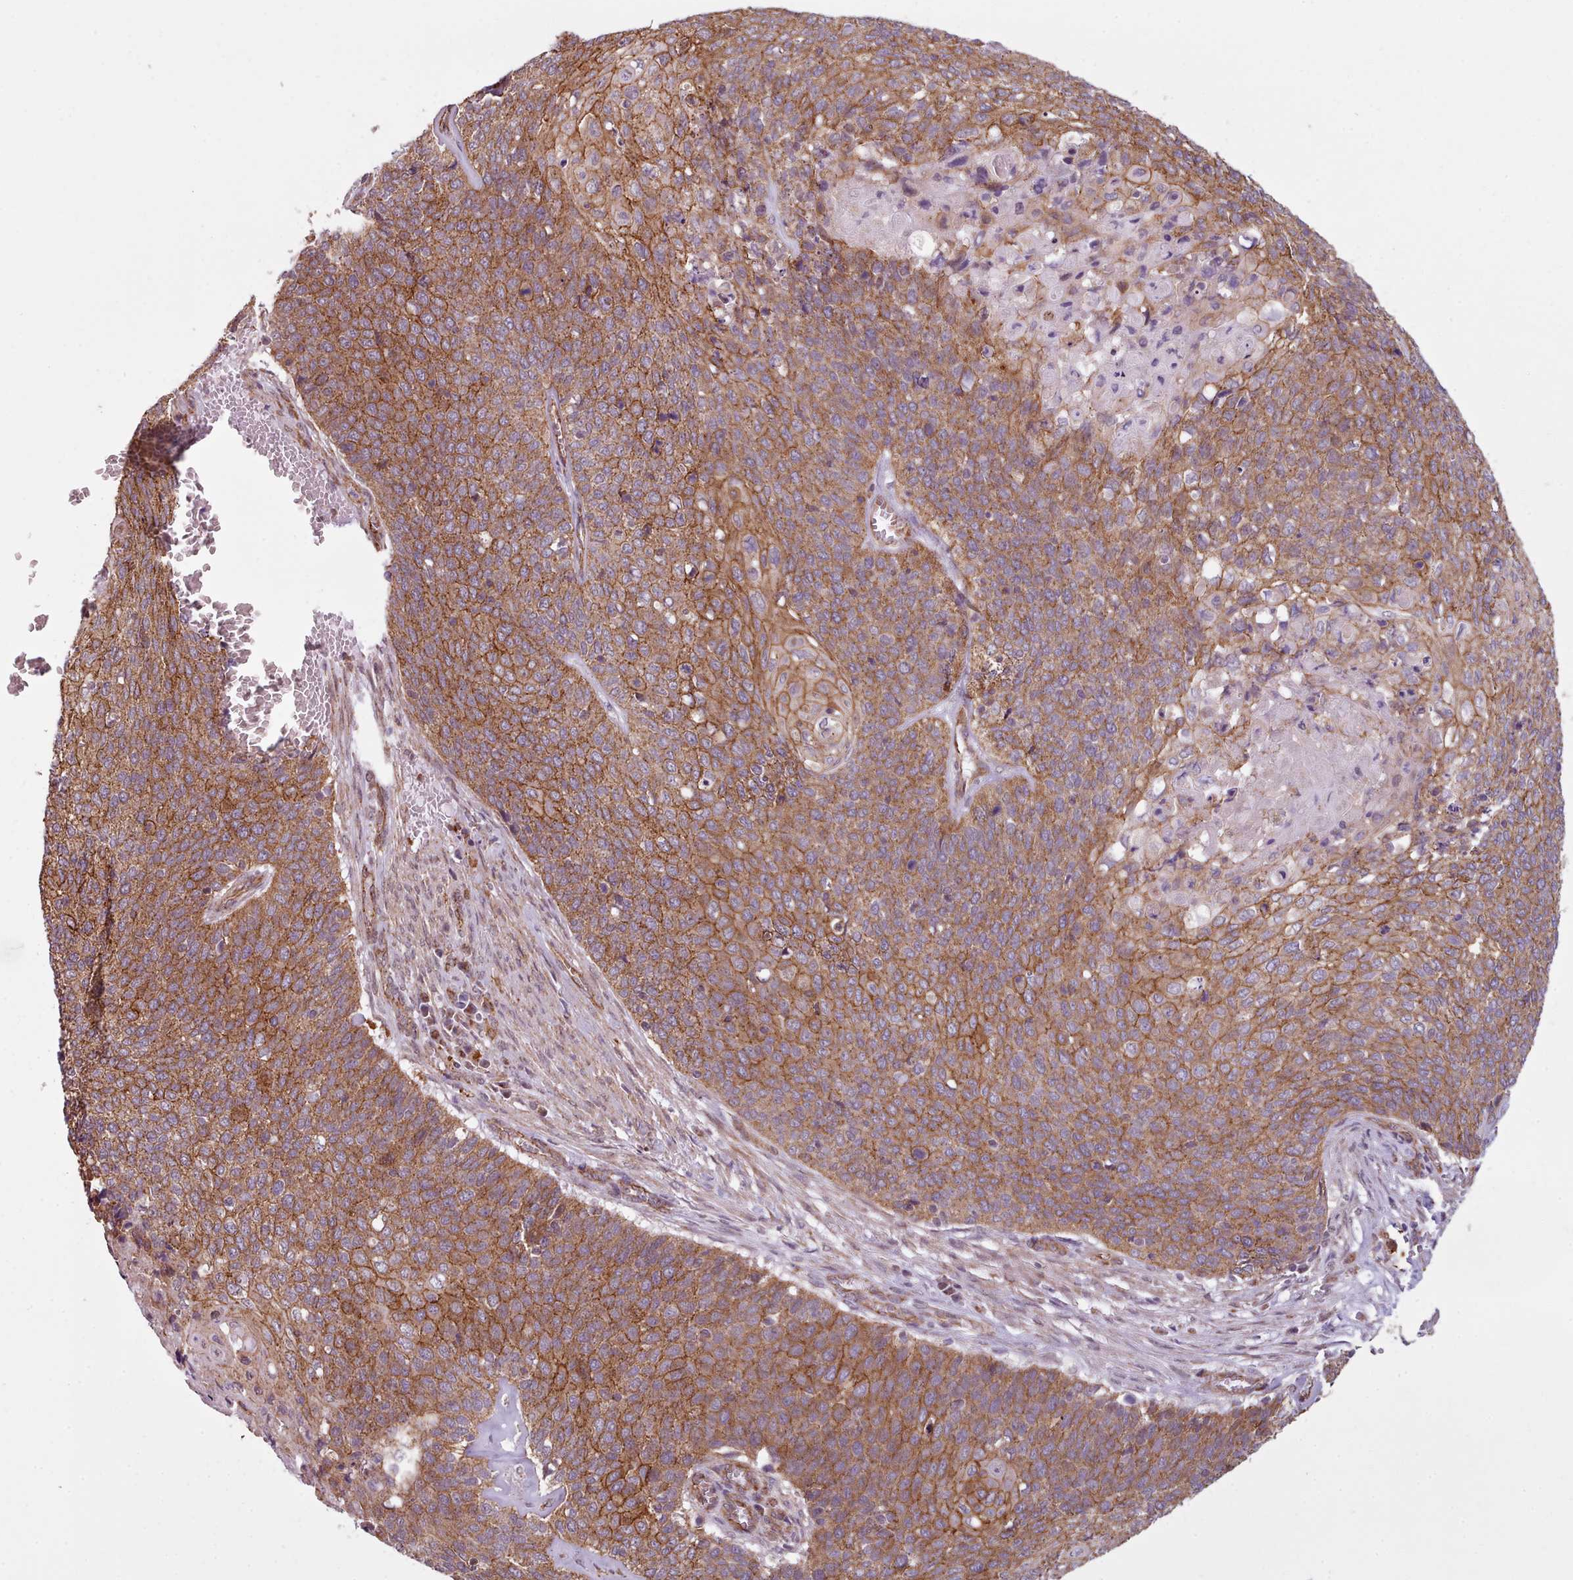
{"staining": {"intensity": "strong", "quantity": ">75%", "location": "cytoplasmic/membranous"}, "tissue": "cervical cancer", "cell_type": "Tumor cells", "image_type": "cancer", "snomed": [{"axis": "morphology", "description": "Squamous cell carcinoma, NOS"}, {"axis": "topography", "description": "Cervix"}], "caption": "A high amount of strong cytoplasmic/membranous positivity is seen in approximately >75% of tumor cells in cervical squamous cell carcinoma tissue.", "gene": "MRPL46", "patient": {"sex": "female", "age": 39}}